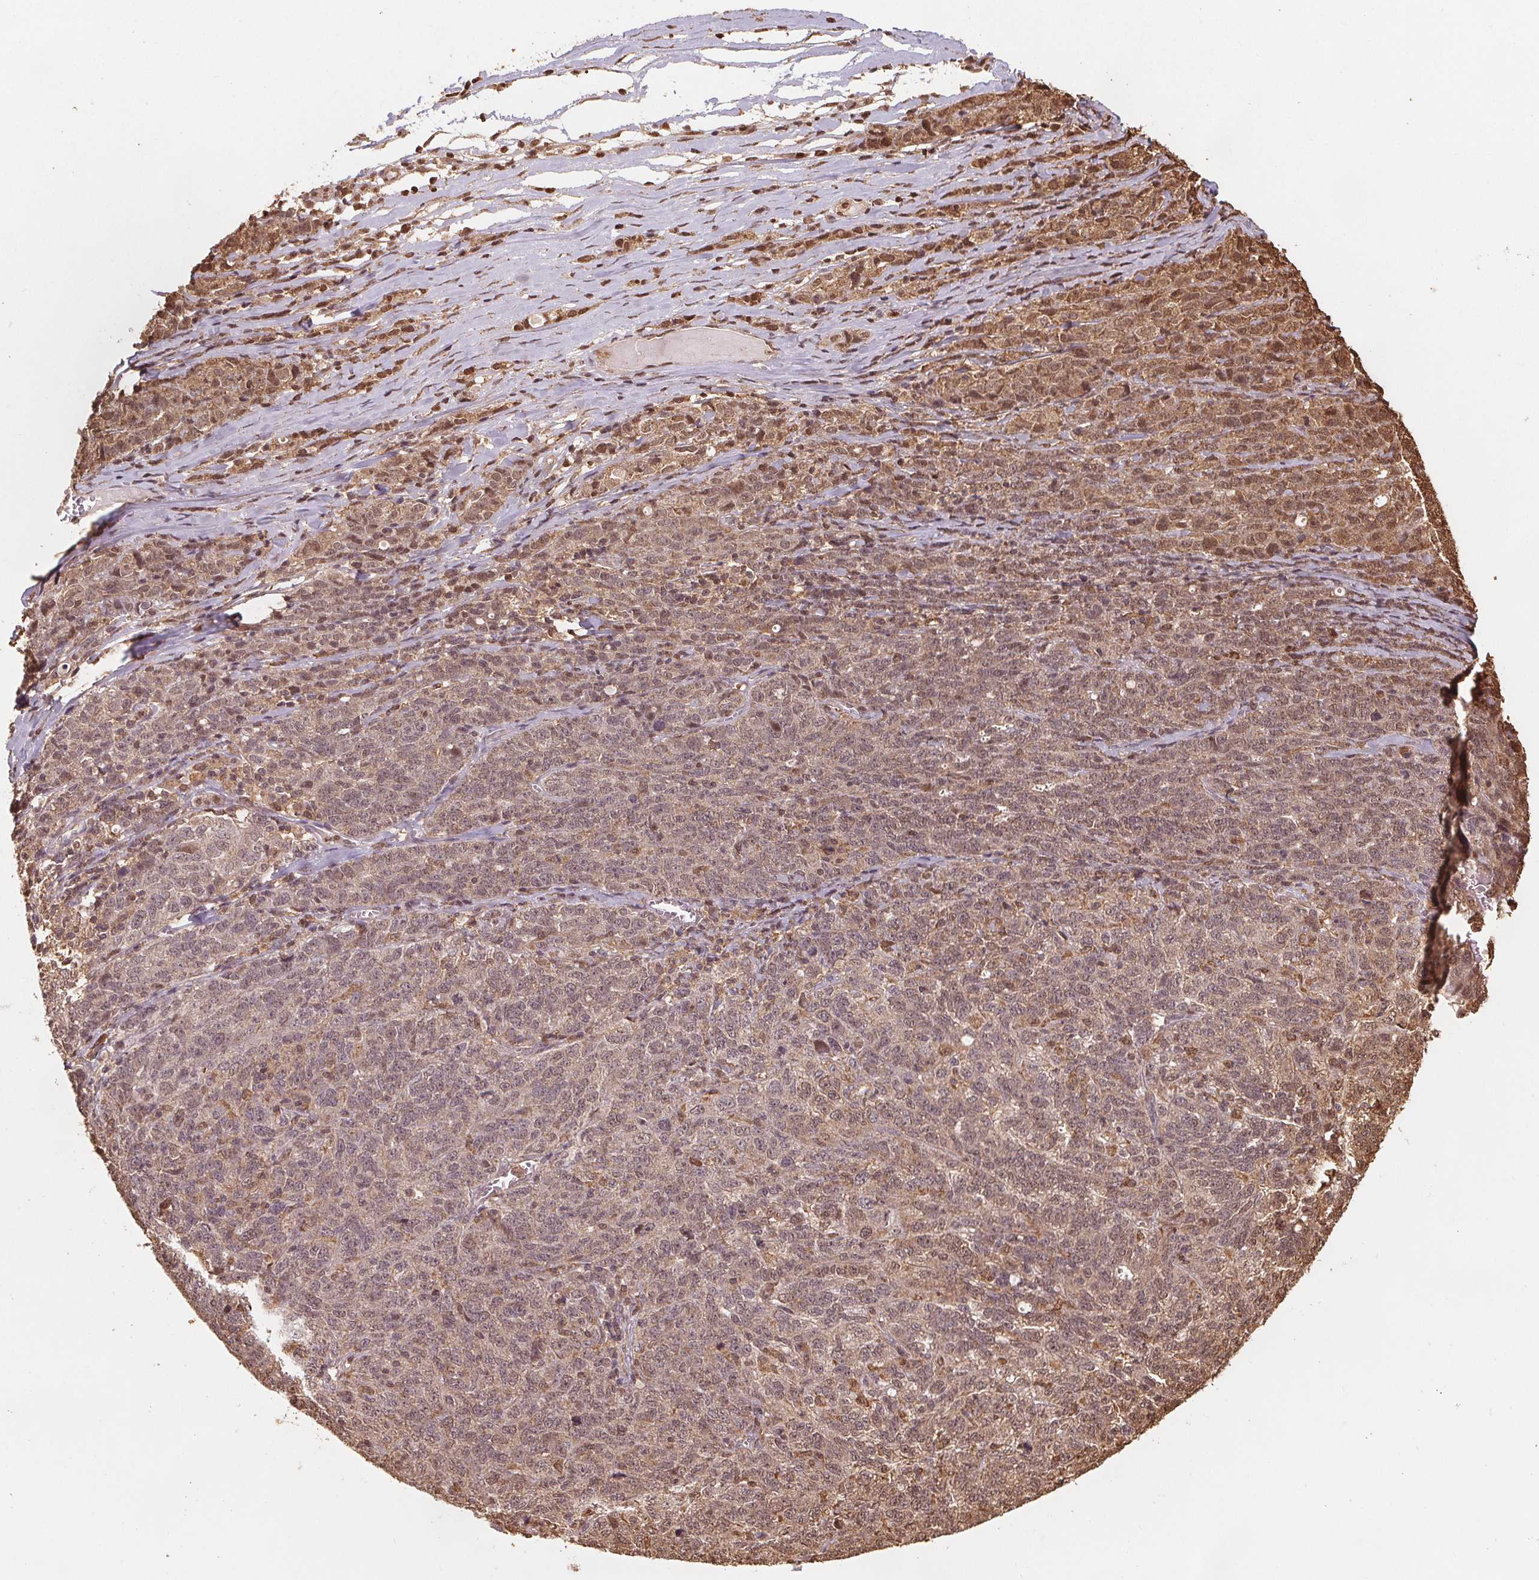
{"staining": {"intensity": "moderate", "quantity": ">75%", "location": "cytoplasmic/membranous,nuclear"}, "tissue": "ovarian cancer", "cell_type": "Tumor cells", "image_type": "cancer", "snomed": [{"axis": "morphology", "description": "Cystadenocarcinoma, serous, NOS"}, {"axis": "topography", "description": "Ovary"}], "caption": "Human ovarian cancer (serous cystadenocarcinoma) stained with a protein marker shows moderate staining in tumor cells.", "gene": "ENO1", "patient": {"sex": "female", "age": 71}}